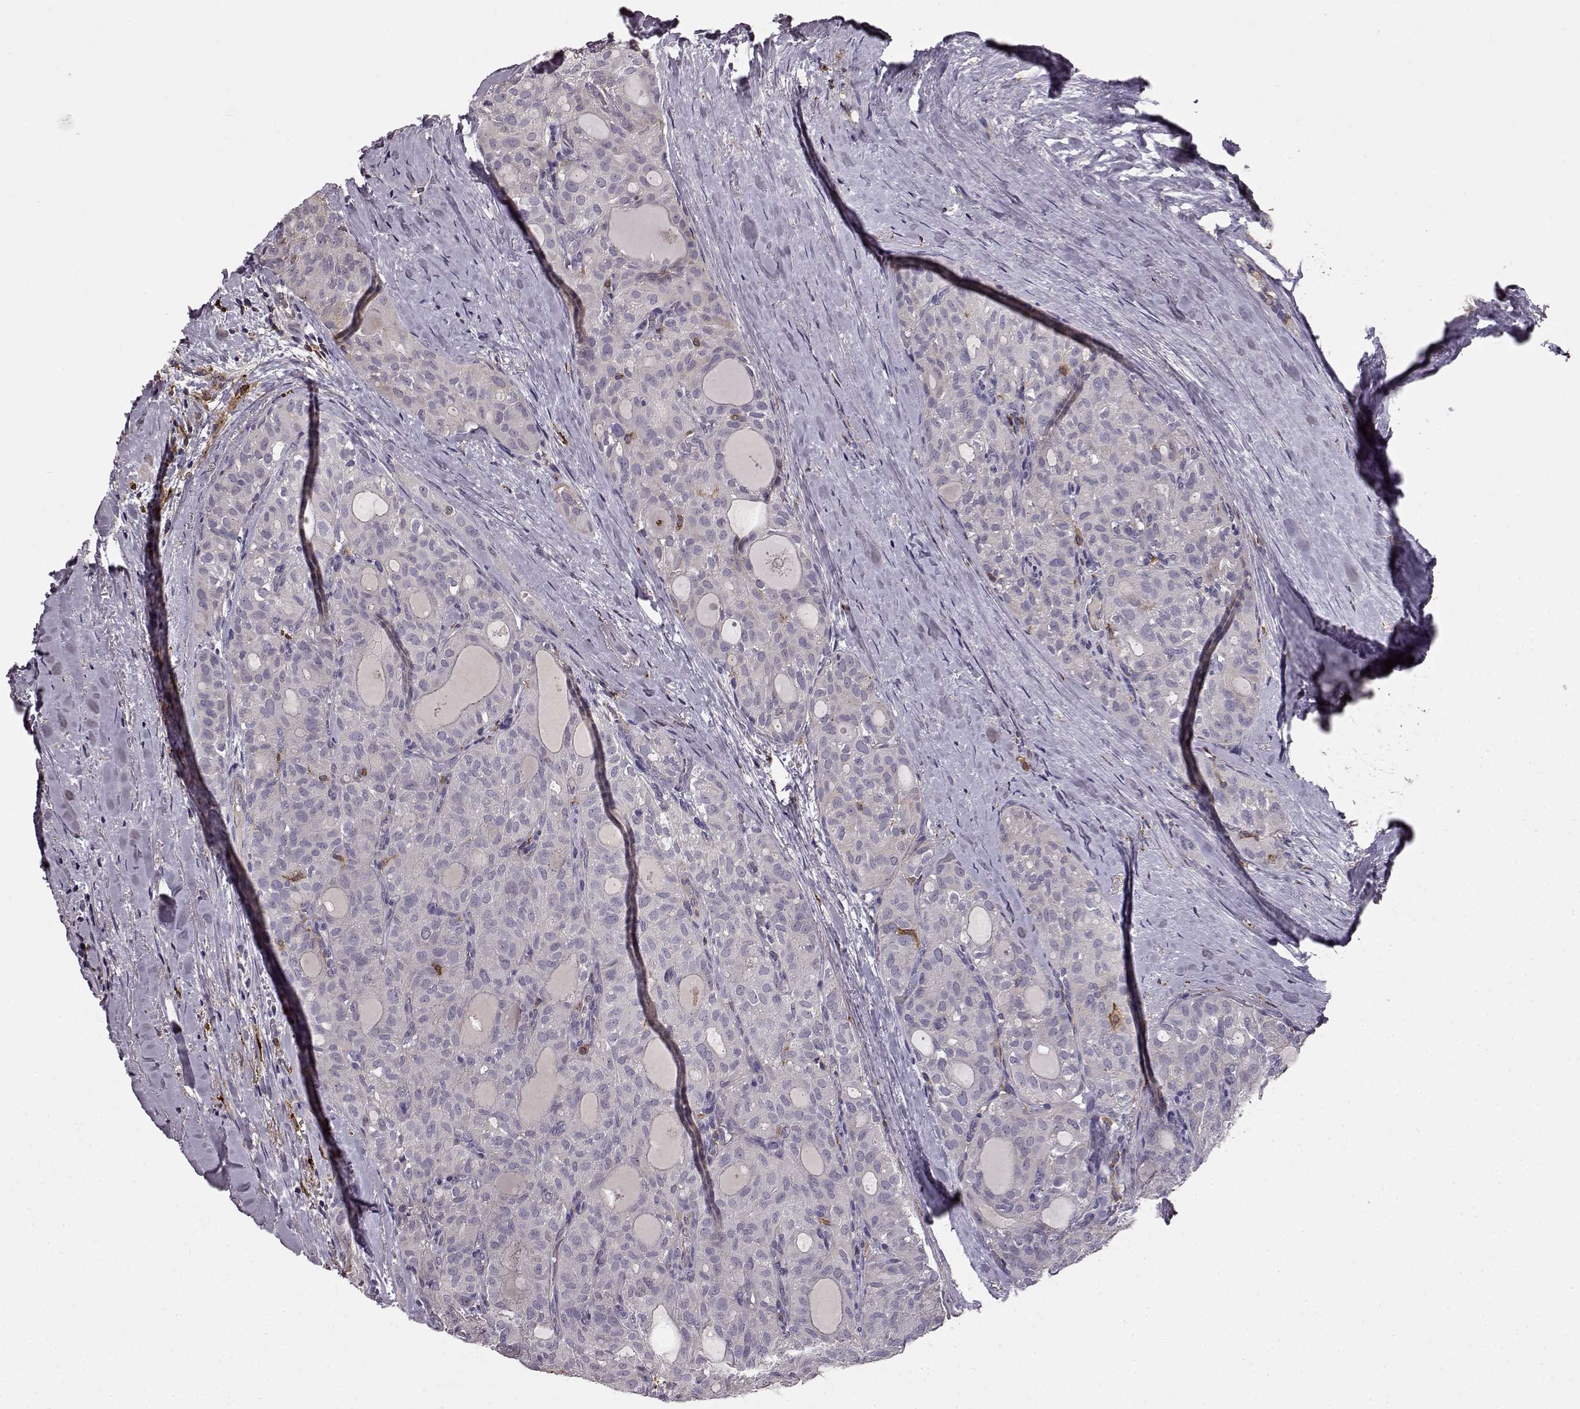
{"staining": {"intensity": "negative", "quantity": "none", "location": "none"}, "tissue": "thyroid cancer", "cell_type": "Tumor cells", "image_type": "cancer", "snomed": [{"axis": "morphology", "description": "Follicular adenoma carcinoma, NOS"}, {"axis": "topography", "description": "Thyroid gland"}], "caption": "High power microscopy photomicrograph of an immunohistochemistry image of thyroid follicular adenoma carcinoma, revealing no significant positivity in tumor cells.", "gene": "CCNF", "patient": {"sex": "male", "age": 75}}